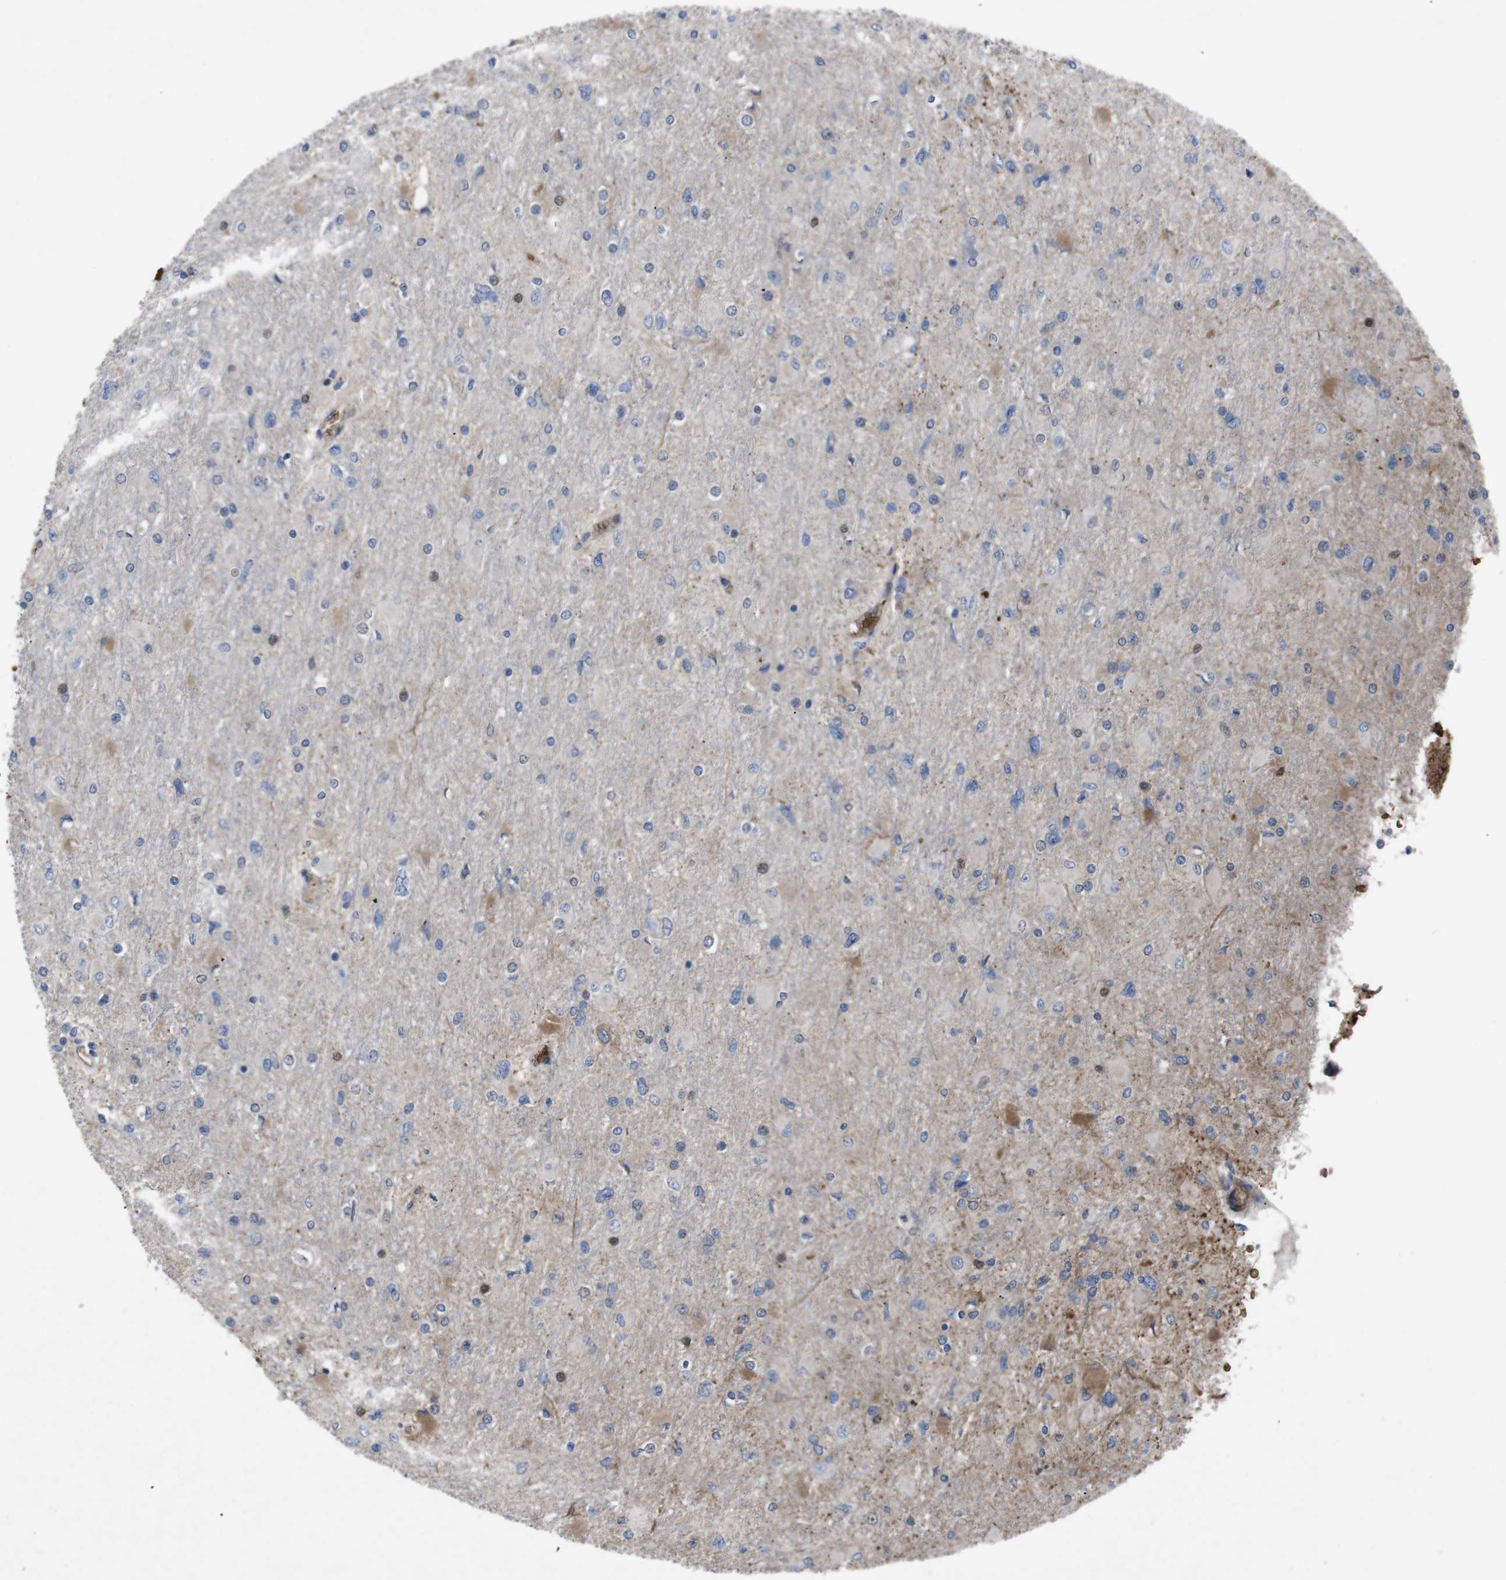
{"staining": {"intensity": "moderate", "quantity": "<25%", "location": "cytoplasmic/membranous"}, "tissue": "glioma", "cell_type": "Tumor cells", "image_type": "cancer", "snomed": [{"axis": "morphology", "description": "Glioma, malignant, High grade"}, {"axis": "topography", "description": "Cerebral cortex"}], "caption": "Immunohistochemistry of human malignant high-grade glioma shows low levels of moderate cytoplasmic/membranous expression in about <25% of tumor cells. (Stains: DAB (3,3'-diaminobenzidine) in brown, nuclei in blue, Microscopy: brightfield microscopy at high magnification).", "gene": "SPTB", "patient": {"sex": "female", "age": 36}}